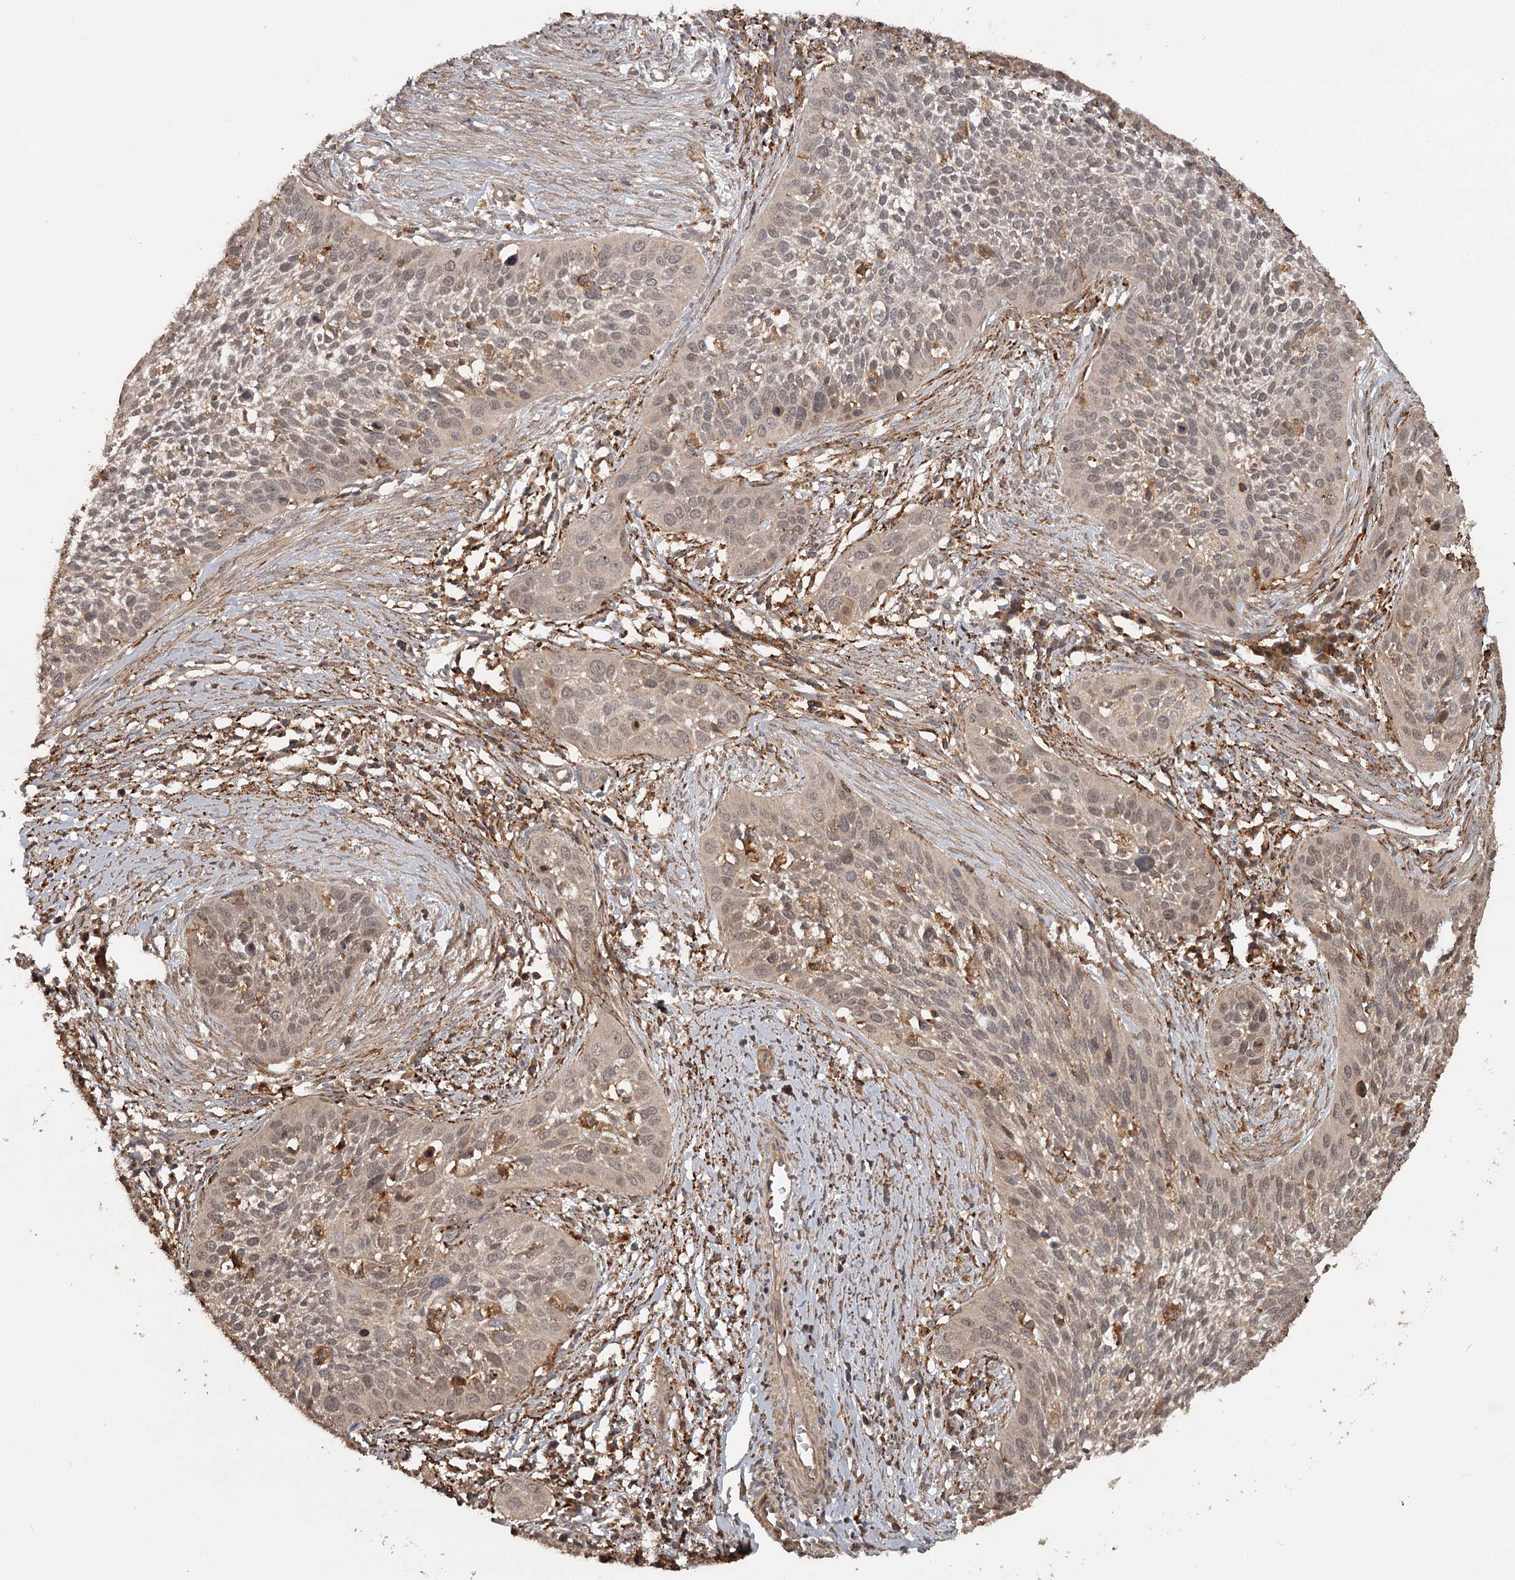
{"staining": {"intensity": "negative", "quantity": "none", "location": "none"}, "tissue": "cervical cancer", "cell_type": "Tumor cells", "image_type": "cancer", "snomed": [{"axis": "morphology", "description": "Squamous cell carcinoma, NOS"}, {"axis": "topography", "description": "Cervix"}], "caption": "The image shows no staining of tumor cells in cervical cancer (squamous cell carcinoma).", "gene": "FAXC", "patient": {"sex": "female", "age": 34}}